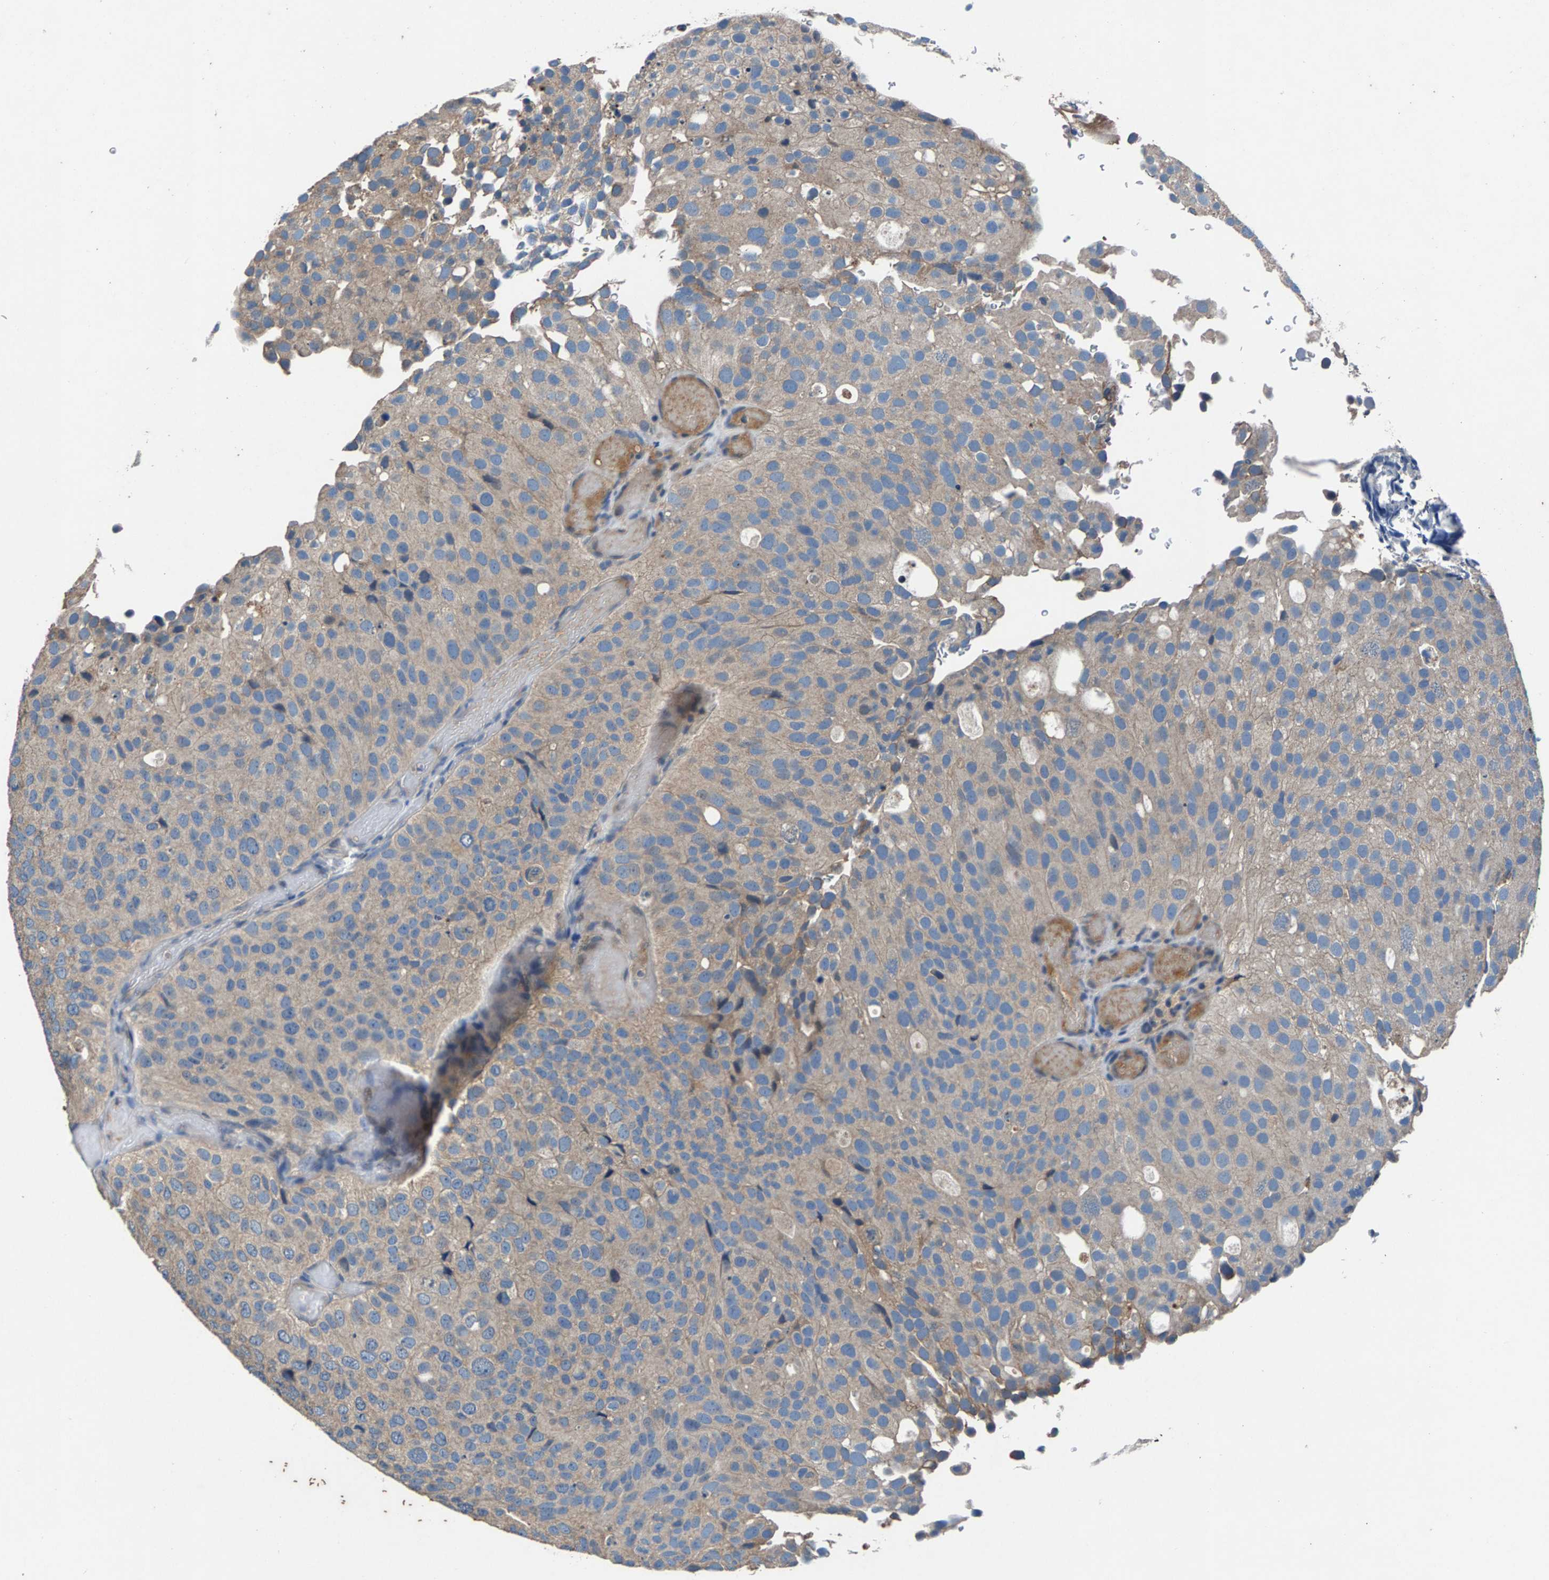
{"staining": {"intensity": "weak", "quantity": "25%-75%", "location": "cytoplasmic/membranous"}, "tissue": "urothelial cancer", "cell_type": "Tumor cells", "image_type": "cancer", "snomed": [{"axis": "morphology", "description": "Urothelial carcinoma, Low grade"}, {"axis": "topography", "description": "Urinary bladder"}], "caption": "Immunohistochemical staining of human urothelial carcinoma (low-grade) displays weak cytoplasmic/membranous protein expression in about 25%-75% of tumor cells. The protein of interest is shown in brown color, while the nuclei are stained blue.", "gene": "PRXL2C", "patient": {"sex": "male", "age": 78}}